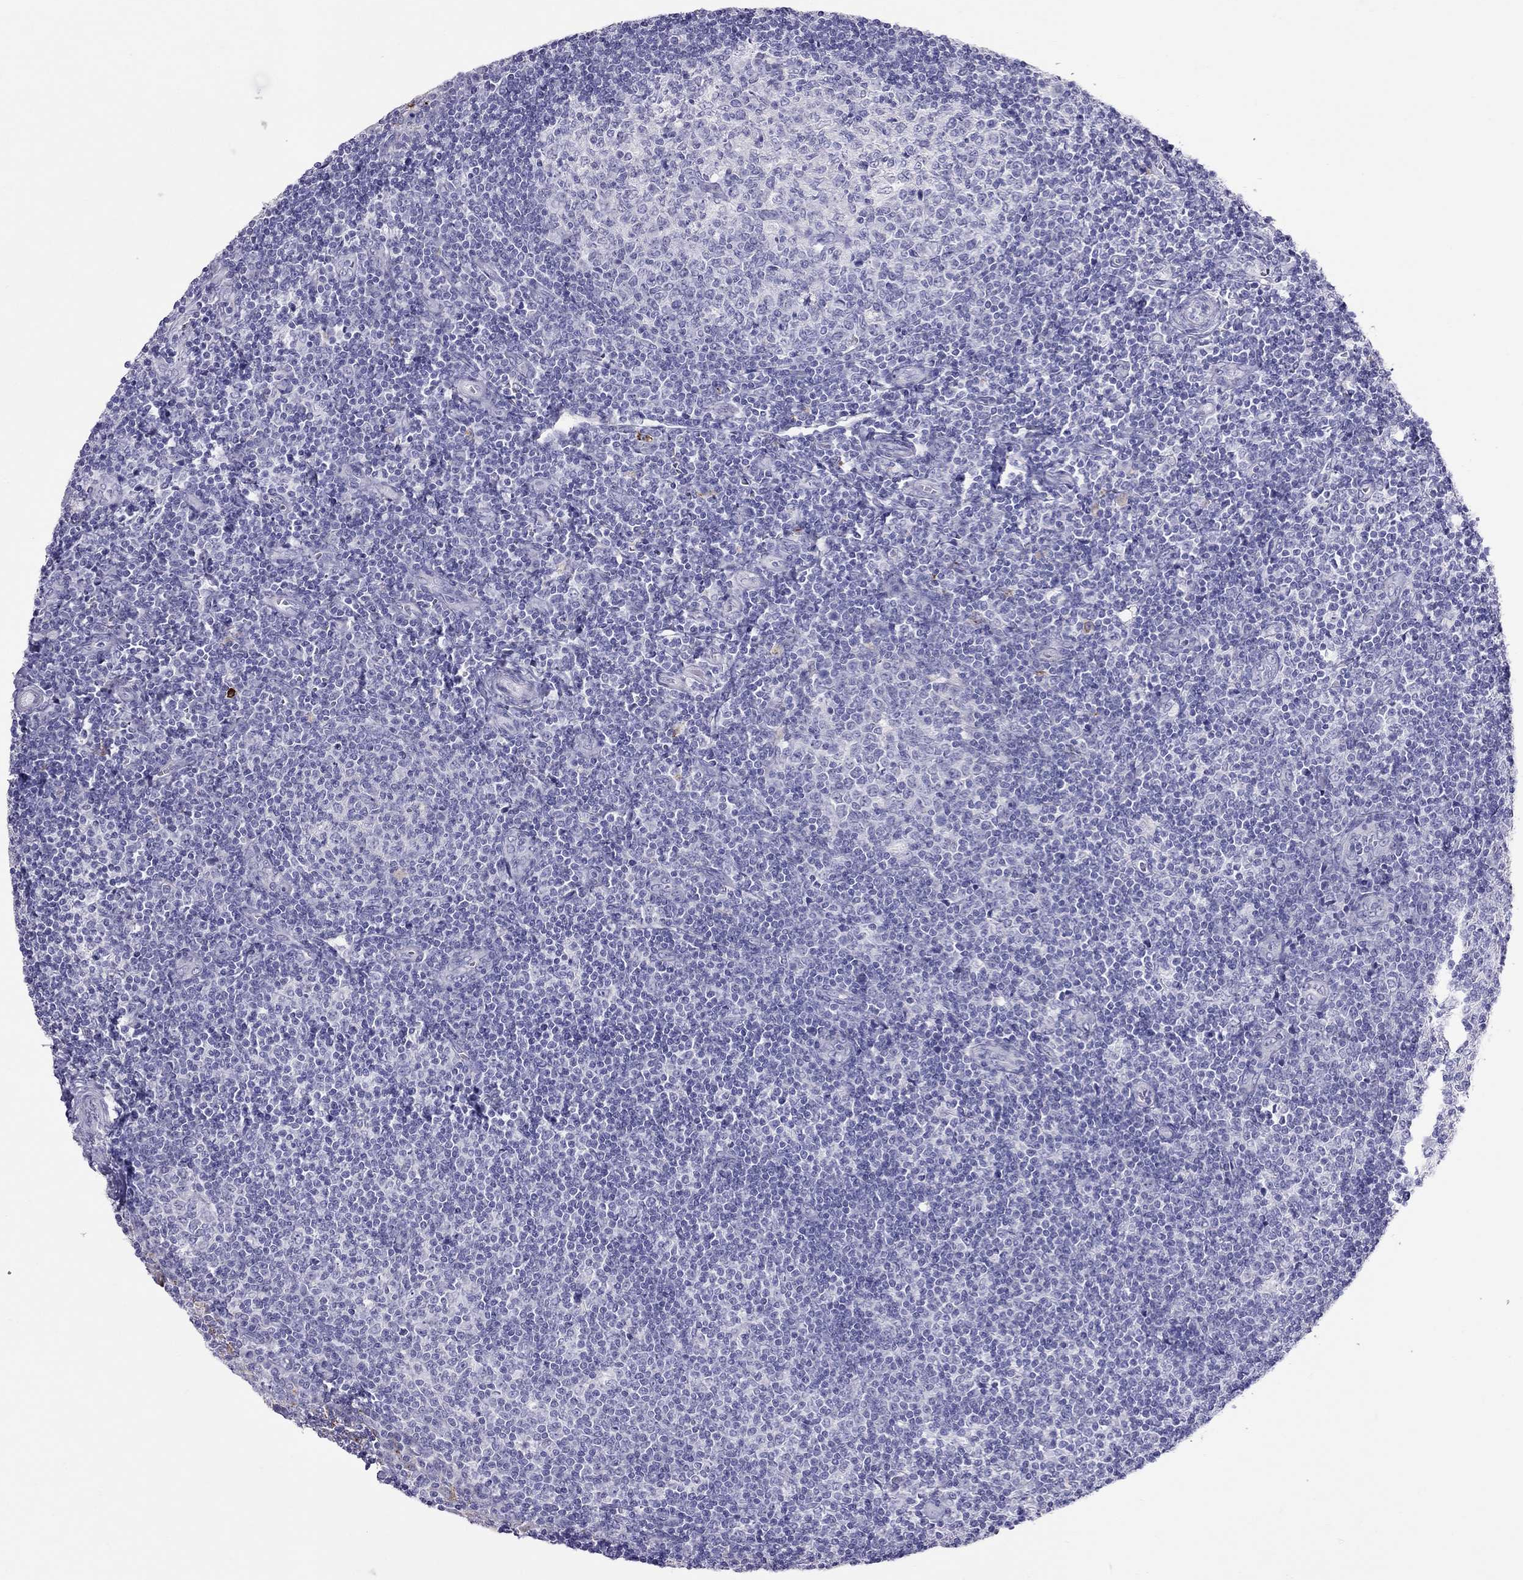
{"staining": {"intensity": "negative", "quantity": "none", "location": "none"}, "tissue": "tonsil", "cell_type": "Germinal center cells", "image_type": "normal", "snomed": [{"axis": "morphology", "description": "Normal tissue, NOS"}, {"axis": "topography", "description": "Tonsil"}], "caption": "Immunohistochemistry (IHC) of unremarkable human tonsil reveals no staining in germinal center cells. The staining was performed using DAB (3,3'-diaminobenzidine) to visualize the protein expression in brown, while the nuclei were stained in blue with hematoxylin (Magnification: 20x).", "gene": "CLPSL2", "patient": {"sex": "female", "age": 13}}